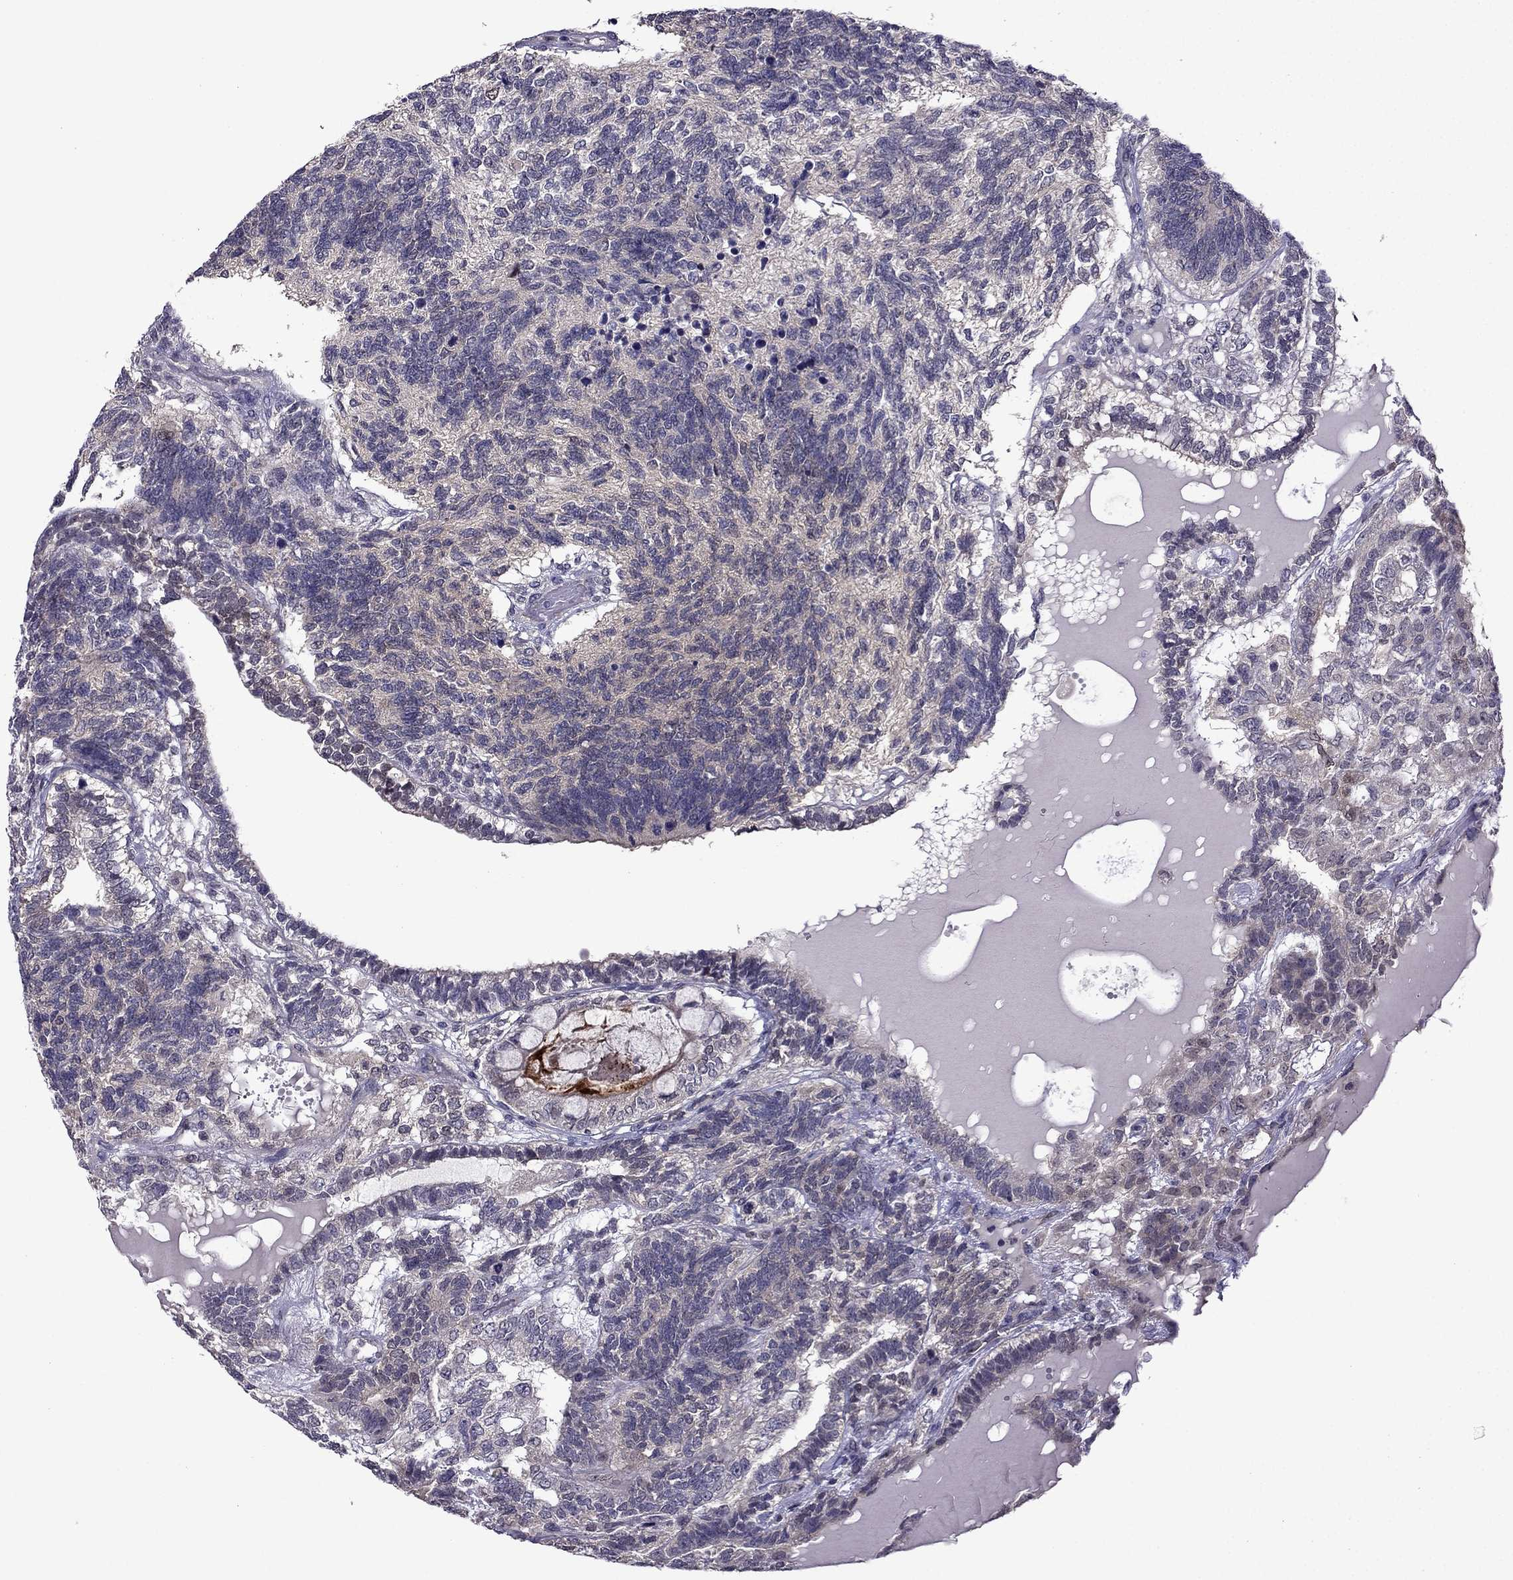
{"staining": {"intensity": "negative", "quantity": "none", "location": "none"}, "tissue": "testis cancer", "cell_type": "Tumor cells", "image_type": "cancer", "snomed": [{"axis": "morphology", "description": "Seminoma, NOS"}, {"axis": "morphology", "description": "Carcinoma, Embryonal, NOS"}, {"axis": "topography", "description": "Testis"}], "caption": "A high-resolution histopathology image shows immunohistochemistry staining of testis cancer (seminoma), which exhibits no significant positivity in tumor cells.", "gene": "CDK5", "patient": {"sex": "male", "age": 41}}